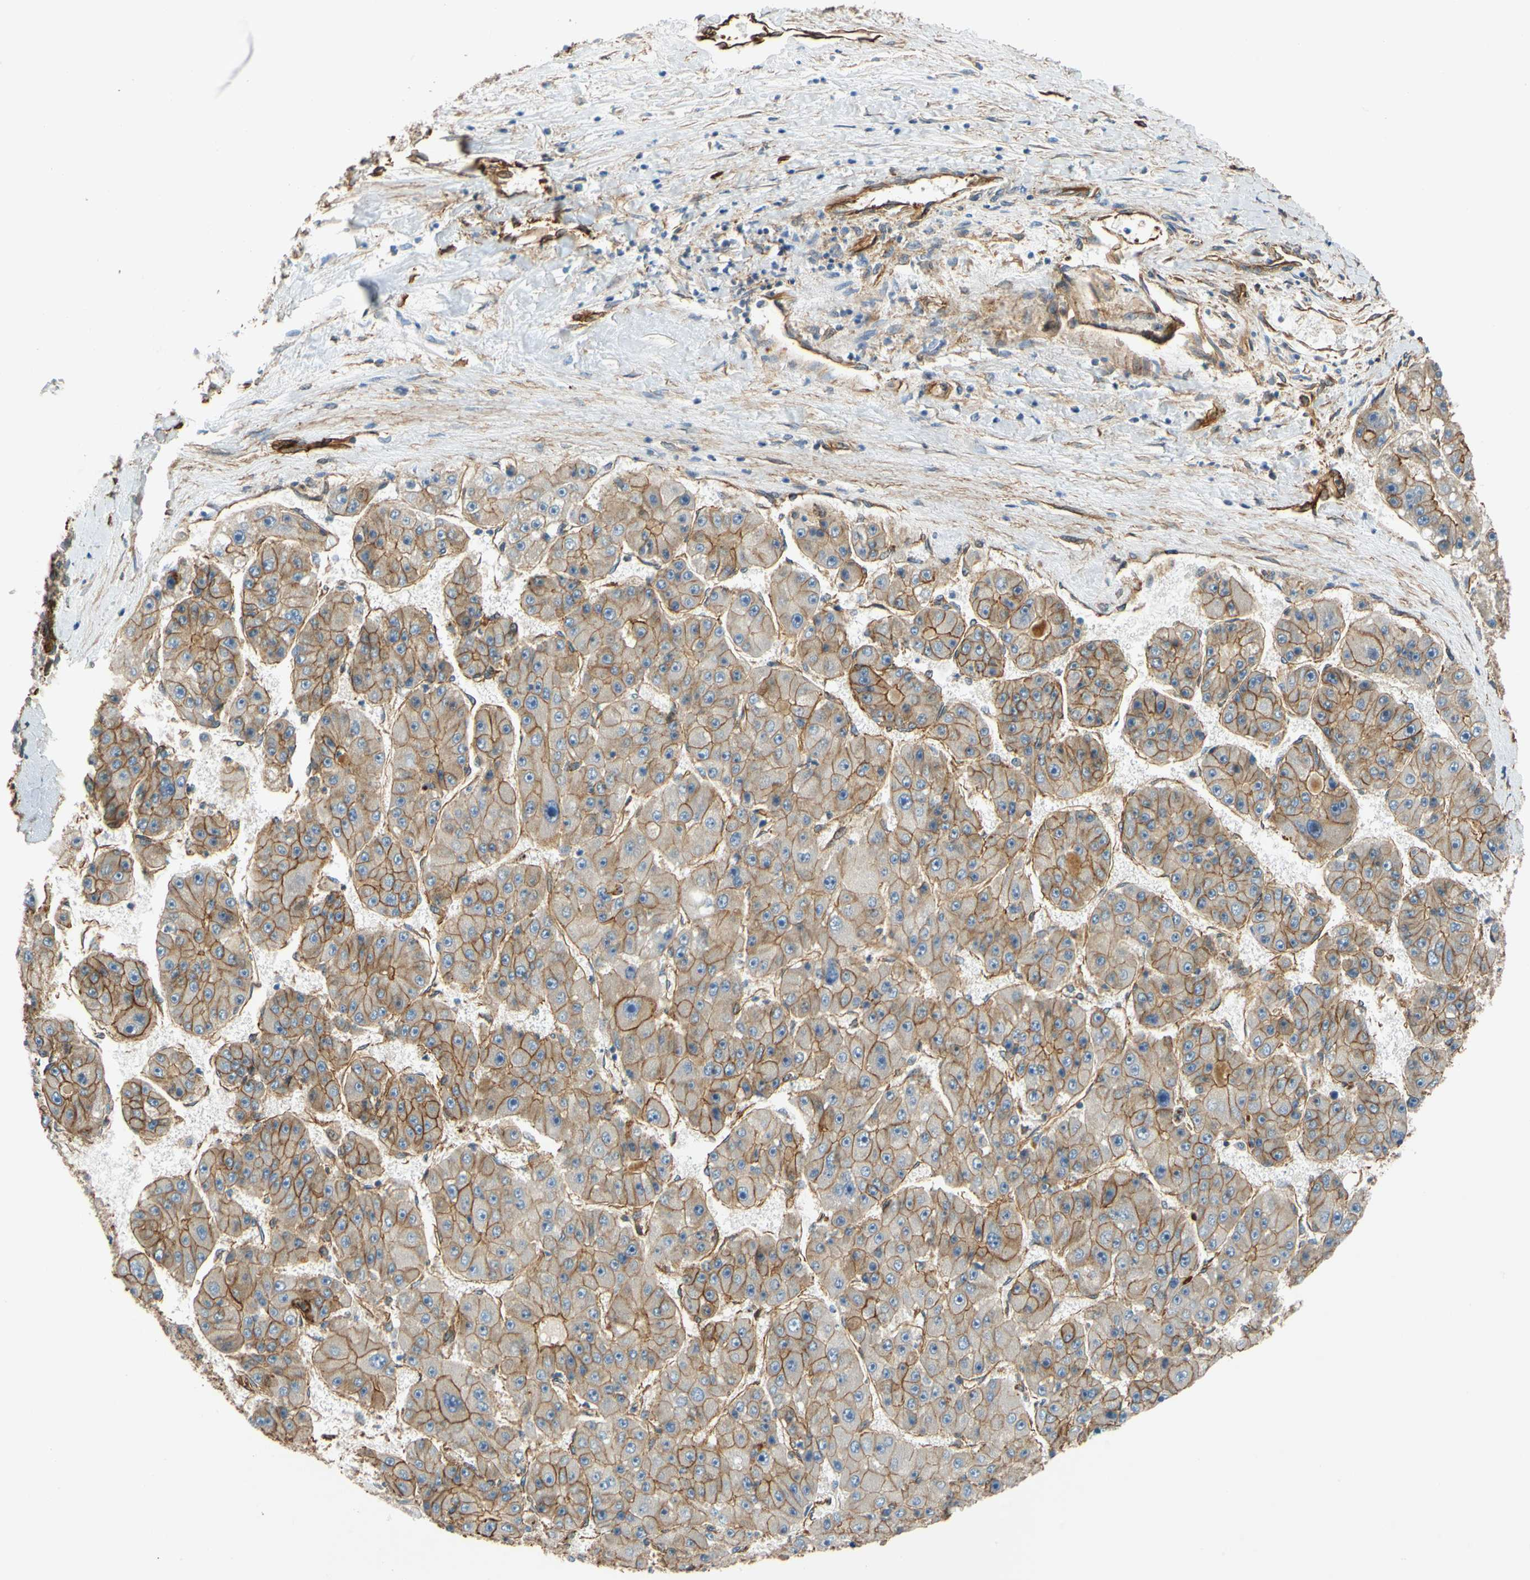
{"staining": {"intensity": "moderate", "quantity": ">75%", "location": "cytoplasmic/membranous"}, "tissue": "liver cancer", "cell_type": "Tumor cells", "image_type": "cancer", "snomed": [{"axis": "morphology", "description": "Carcinoma, Hepatocellular, NOS"}, {"axis": "topography", "description": "Liver"}], "caption": "Immunohistochemical staining of liver cancer displays medium levels of moderate cytoplasmic/membranous protein staining in approximately >75% of tumor cells.", "gene": "SPTAN1", "patient": {"sex": "female", "age": 61}}